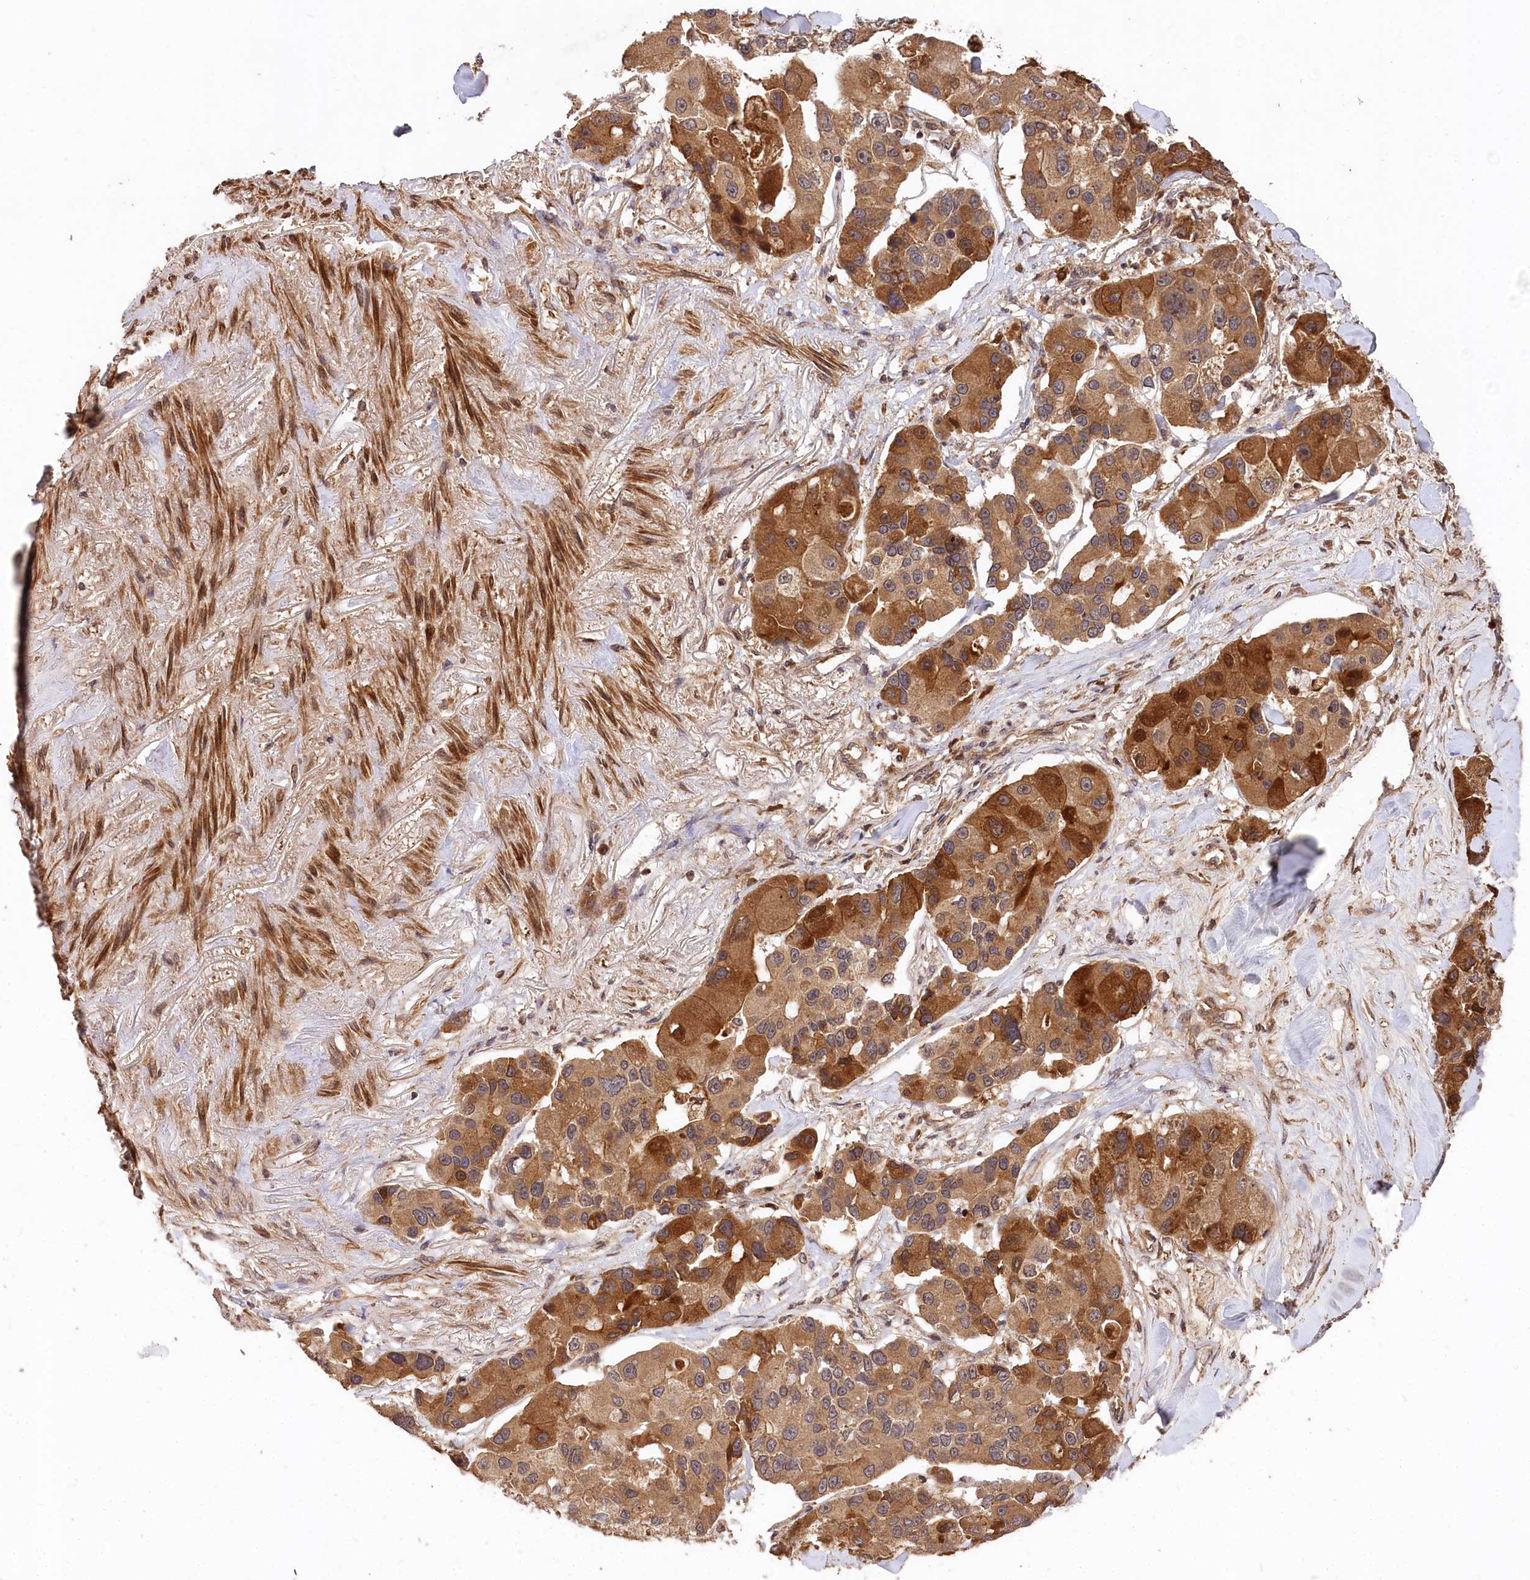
{"staining": {"intensity": "moderate", "quantity": ">75%", "location": "cytoplasmic/membranous"}, "tissue": "lung cancer", "cell_type": "Tumor cells", "image_type": "cancer", "snomed": [{"axis": "morphology", "description": "Adenocarcinoma, NOS"}, {"axis": "topography", "description": "Lung"}], "caption": "DAB immunohistochemical staining of adenocarcinoma (lung) reveals moderate cytoplasmic/membranous protein positivity in approximately >75% of tumor cells.", "gene": "MCF2L2", "patient": {"sex": "female", "age": 54}}